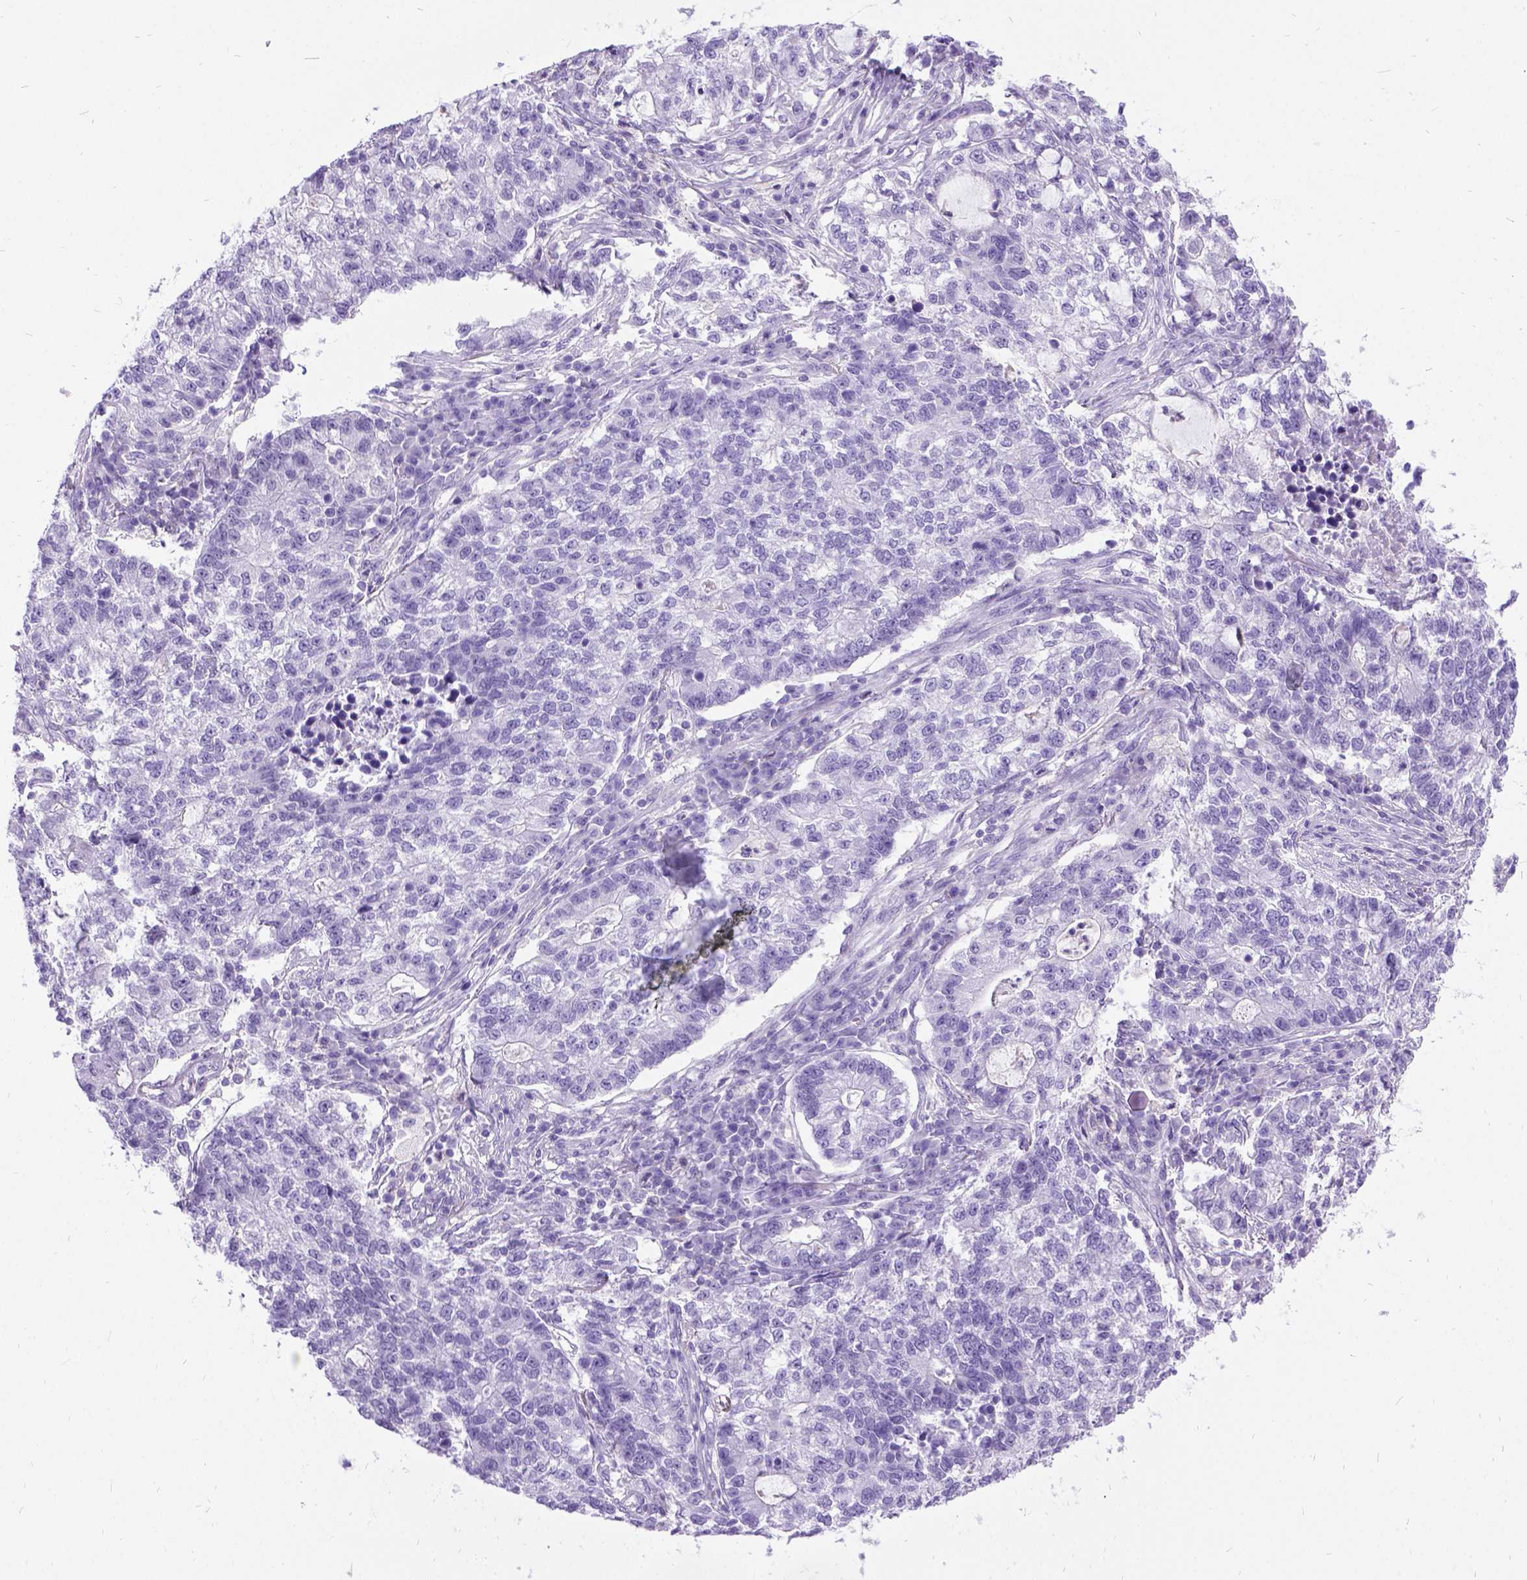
{"staining": {"intensity": "negative", "quantity": "none", "location": "none"}, "tissue": "lung cancer", "cell_type": "Tumor cells", "image_type": "cancer", "snomed": [{"axis": "morphology", "description": "Adenocarcinoma, NOS"}, {"axis": "topography", "description": "Lung"}], "caption": "Tumor cells are negative for protein expression in human adenocarcinoma (lung). (Brightfield microscopy of DAB (3,3'-diaminobenzidine) immunohistochemistry (IHC) at high magnification).", "gene": "PRG2", "patient": {"sex": "male", "age": 57}}